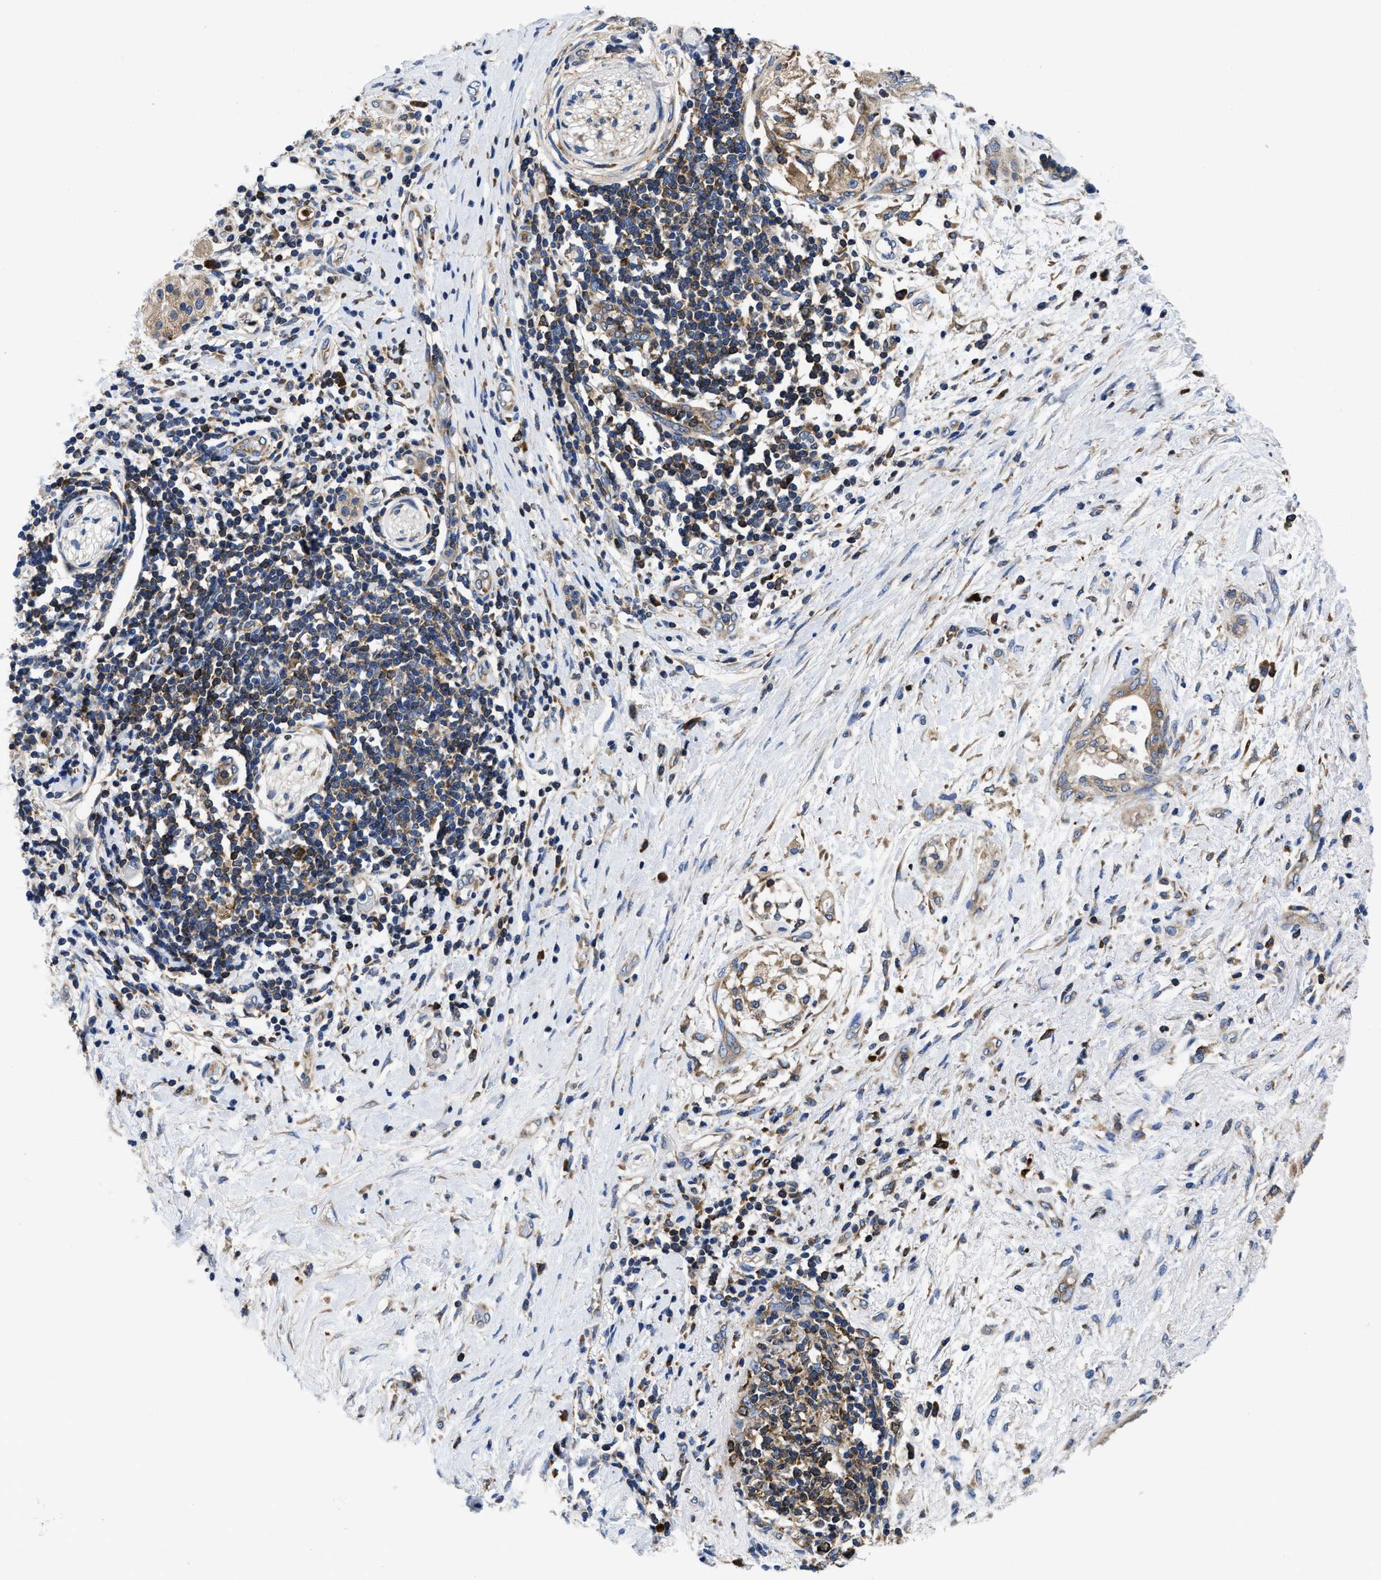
{"staining": {"intensity": "weak", "quantity": "25%-75%", "location": "cytoplasmic/membranous"}, "tissue": "pancreatic cancer", "cell_type": "Tumor cells", "image_type": "cancer", "snomed": [{"axis": "morphology", "description": "Adenocarcinoma, NOS"}, {"axis": "topography", "description": "Pancreas"}], "caption": "Pancreatic cancer (adenocarcinoma) tissue shows weak cytoplasmic/membranous positivity in approximately 25%-75% of tumor cells", "gene": "YARS1", "patient": {"sex": "female", "age": 60}}